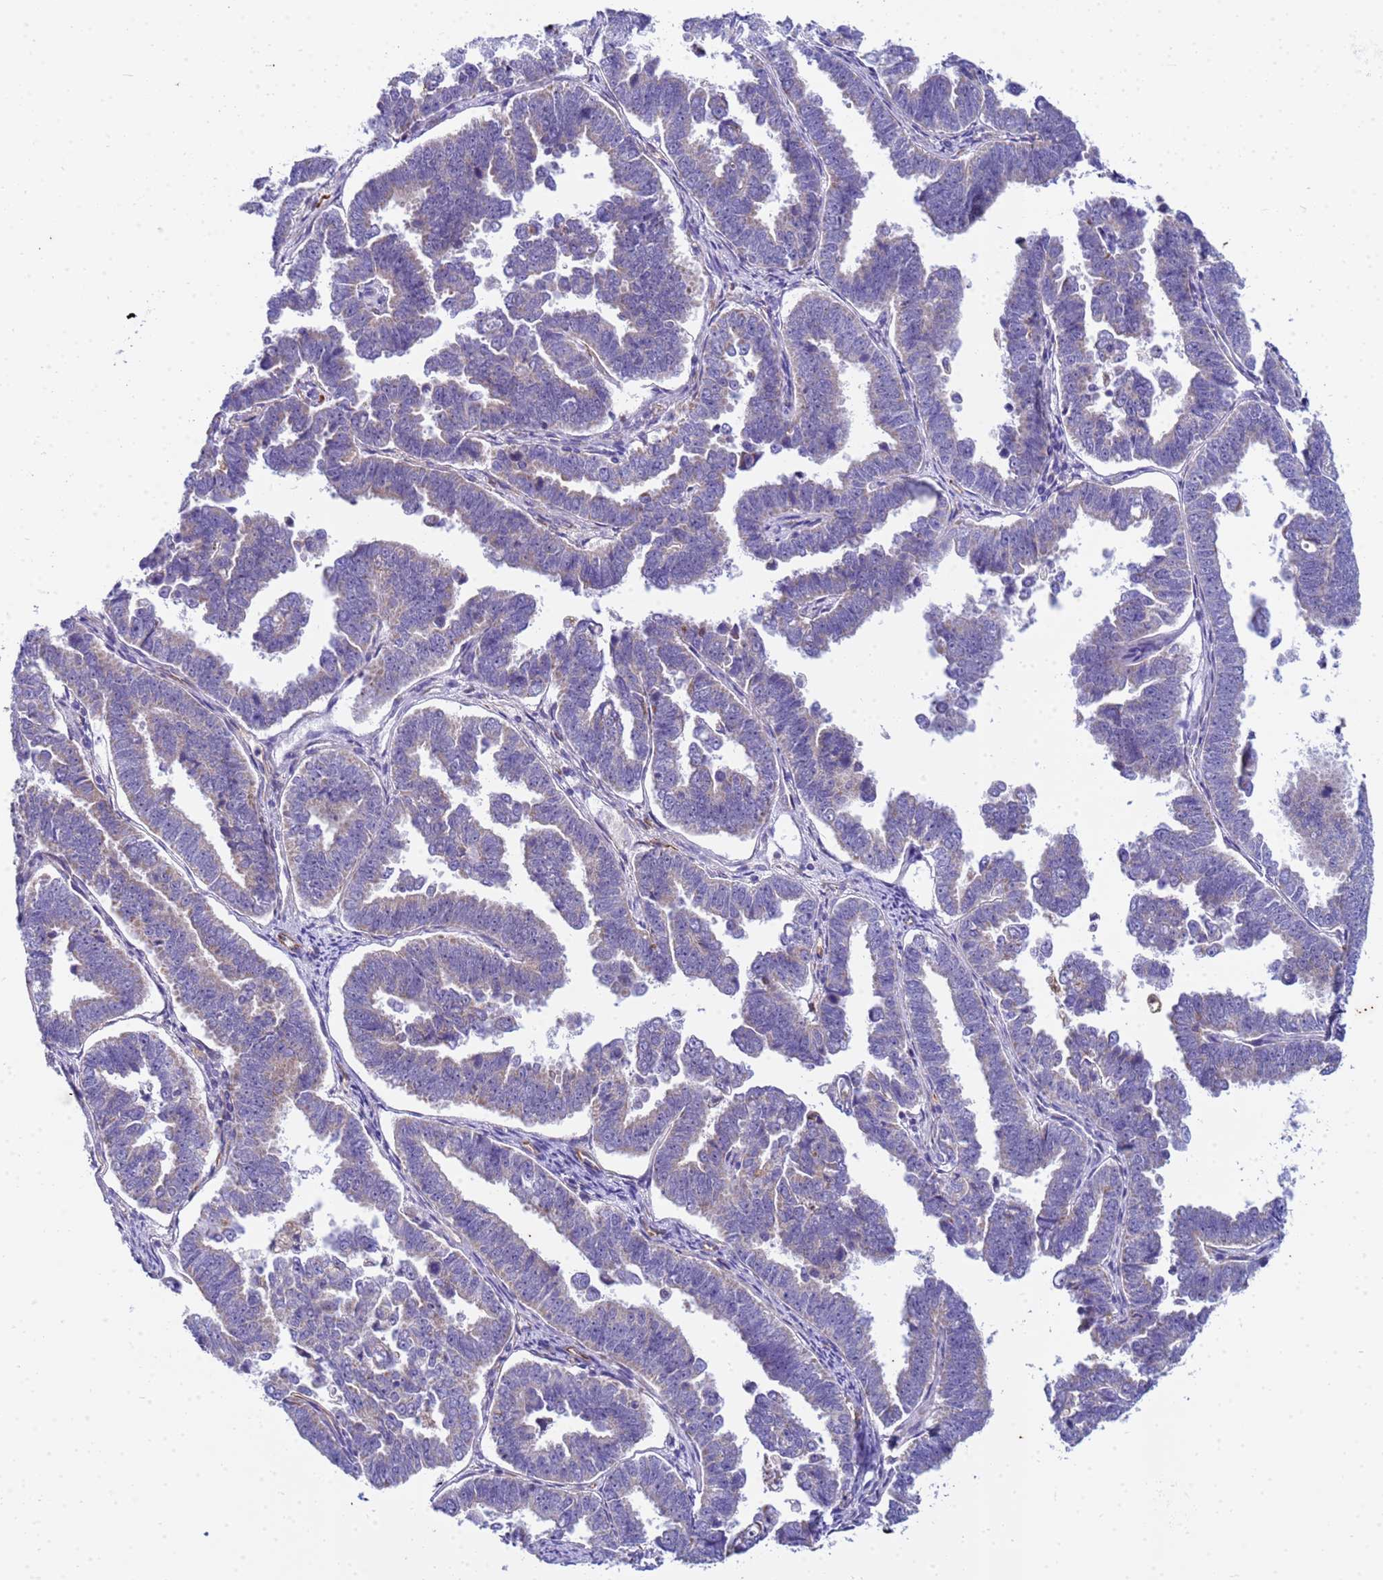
{"staining": {"intensity": "weak", "quantity": "25%-75%", "location": "cytoplasmic/membranous"}, "tissue": "endometrial cancer", "cell_type": "Tumor cells", "image_type": "cancer", "snomed": [{"axis": "morphology", "description": "Adenocarcinoma, NOS"}, {"axis": "topography", "description": "Endometrium"}], "caption": "DAB immunohistochemical staining of human adenocarcinoma (endometrial) displays weak cytoplasmic/membranous protein staining in approximately 25%-75% of tumor cells.", "gene": "UBXN2B", "patient": {"sex": "female", "age": 75}}